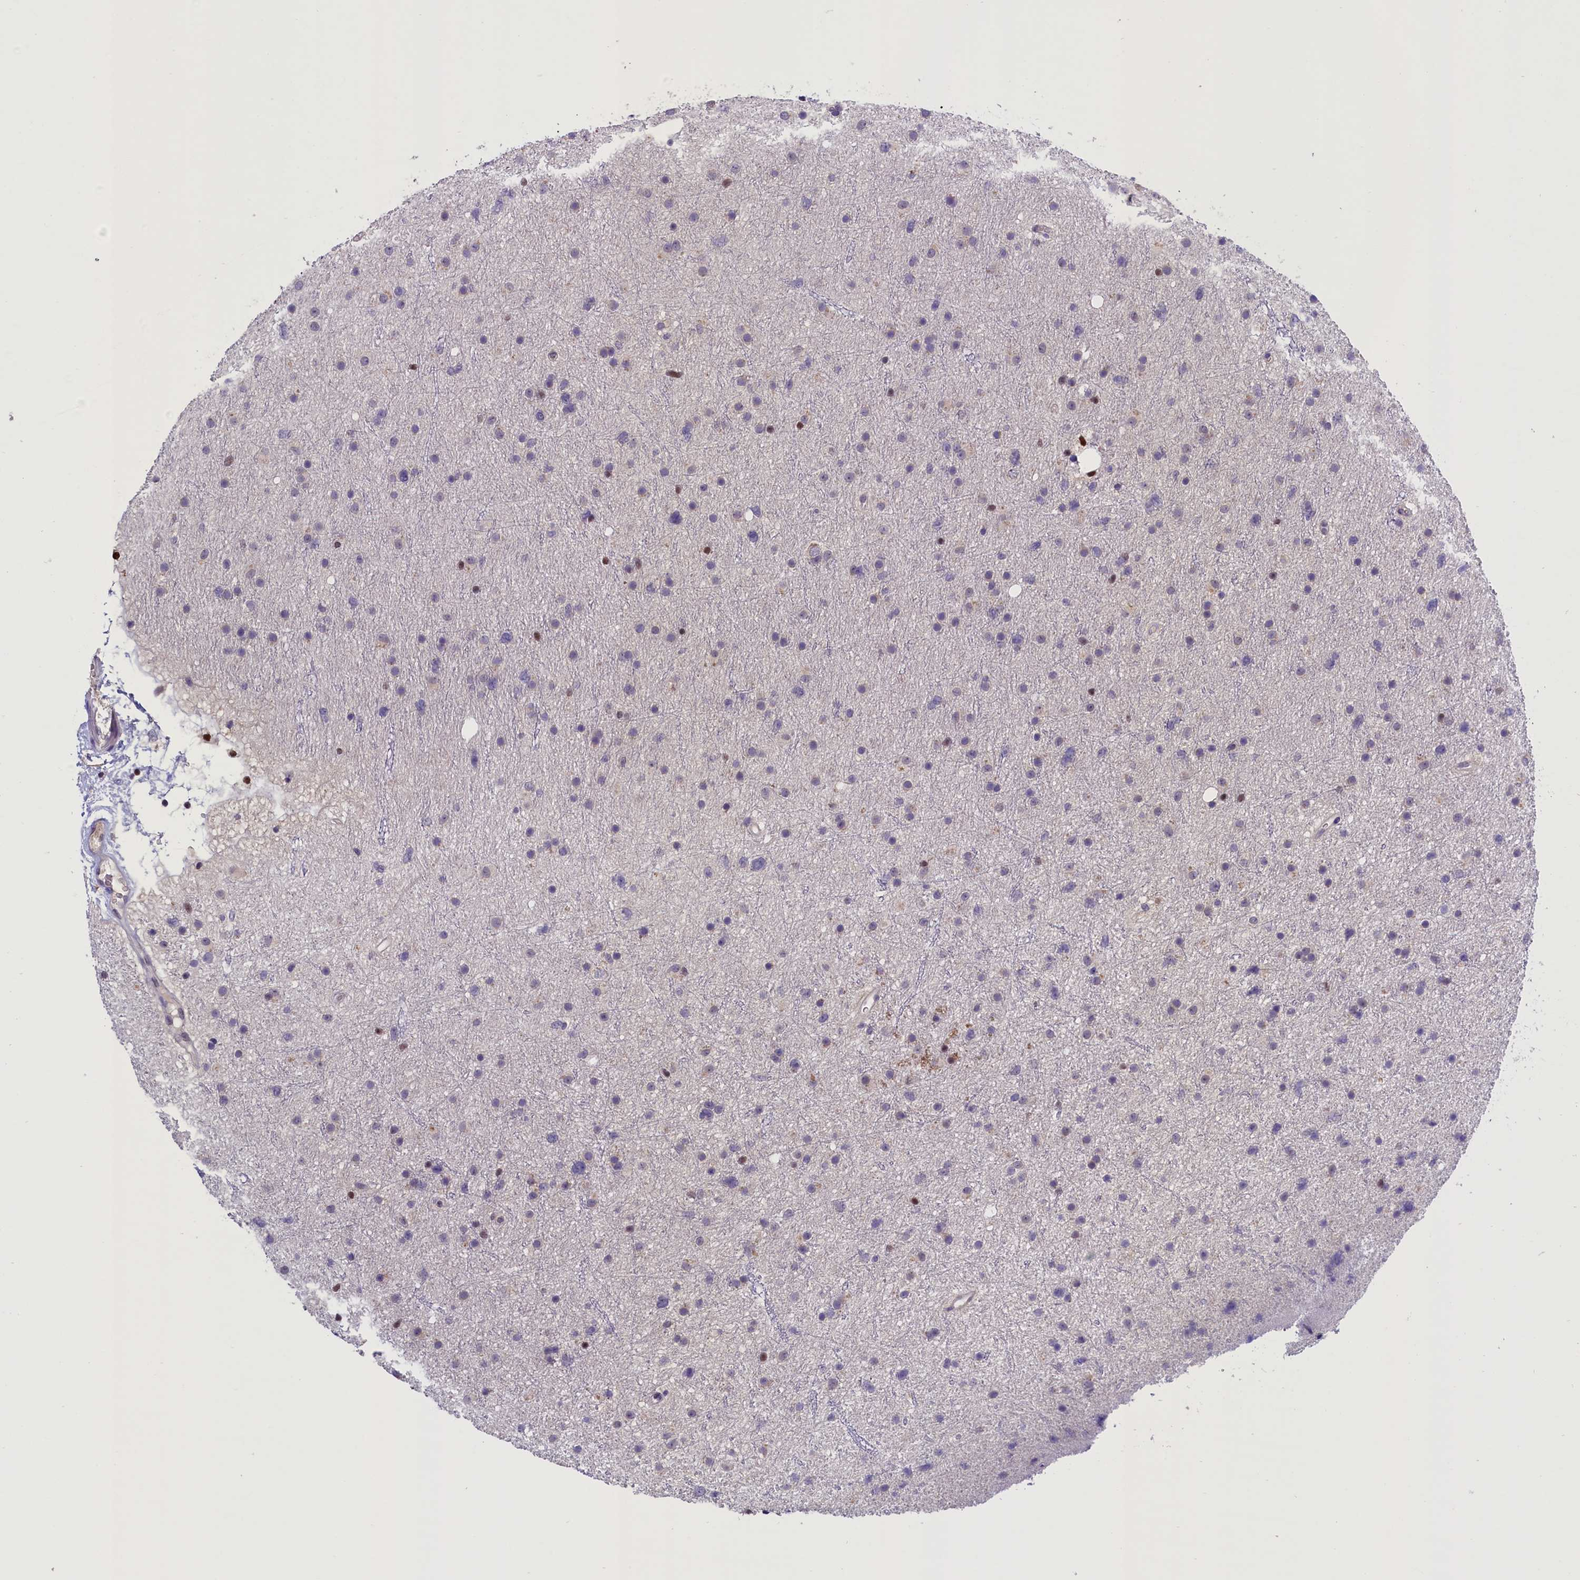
{"staining": {"intensity": "negative", "quantity": "none", "location": "none"}, "tissue": "glioma", "cell_type": "Tumor cells", "image_type": "cancer", "snomed": [{"axis": "morphology", "description": "Glioma, malignant, Low grade"}, {"axis": "topography", "description": "Cerebral cortex"}], "caption": "Immunohistochemistry of human malignant low-grade glioma displays no expression in tumor cells.", "gene": "BTBD9", "patient": {"sex": "female", "age": 39}}